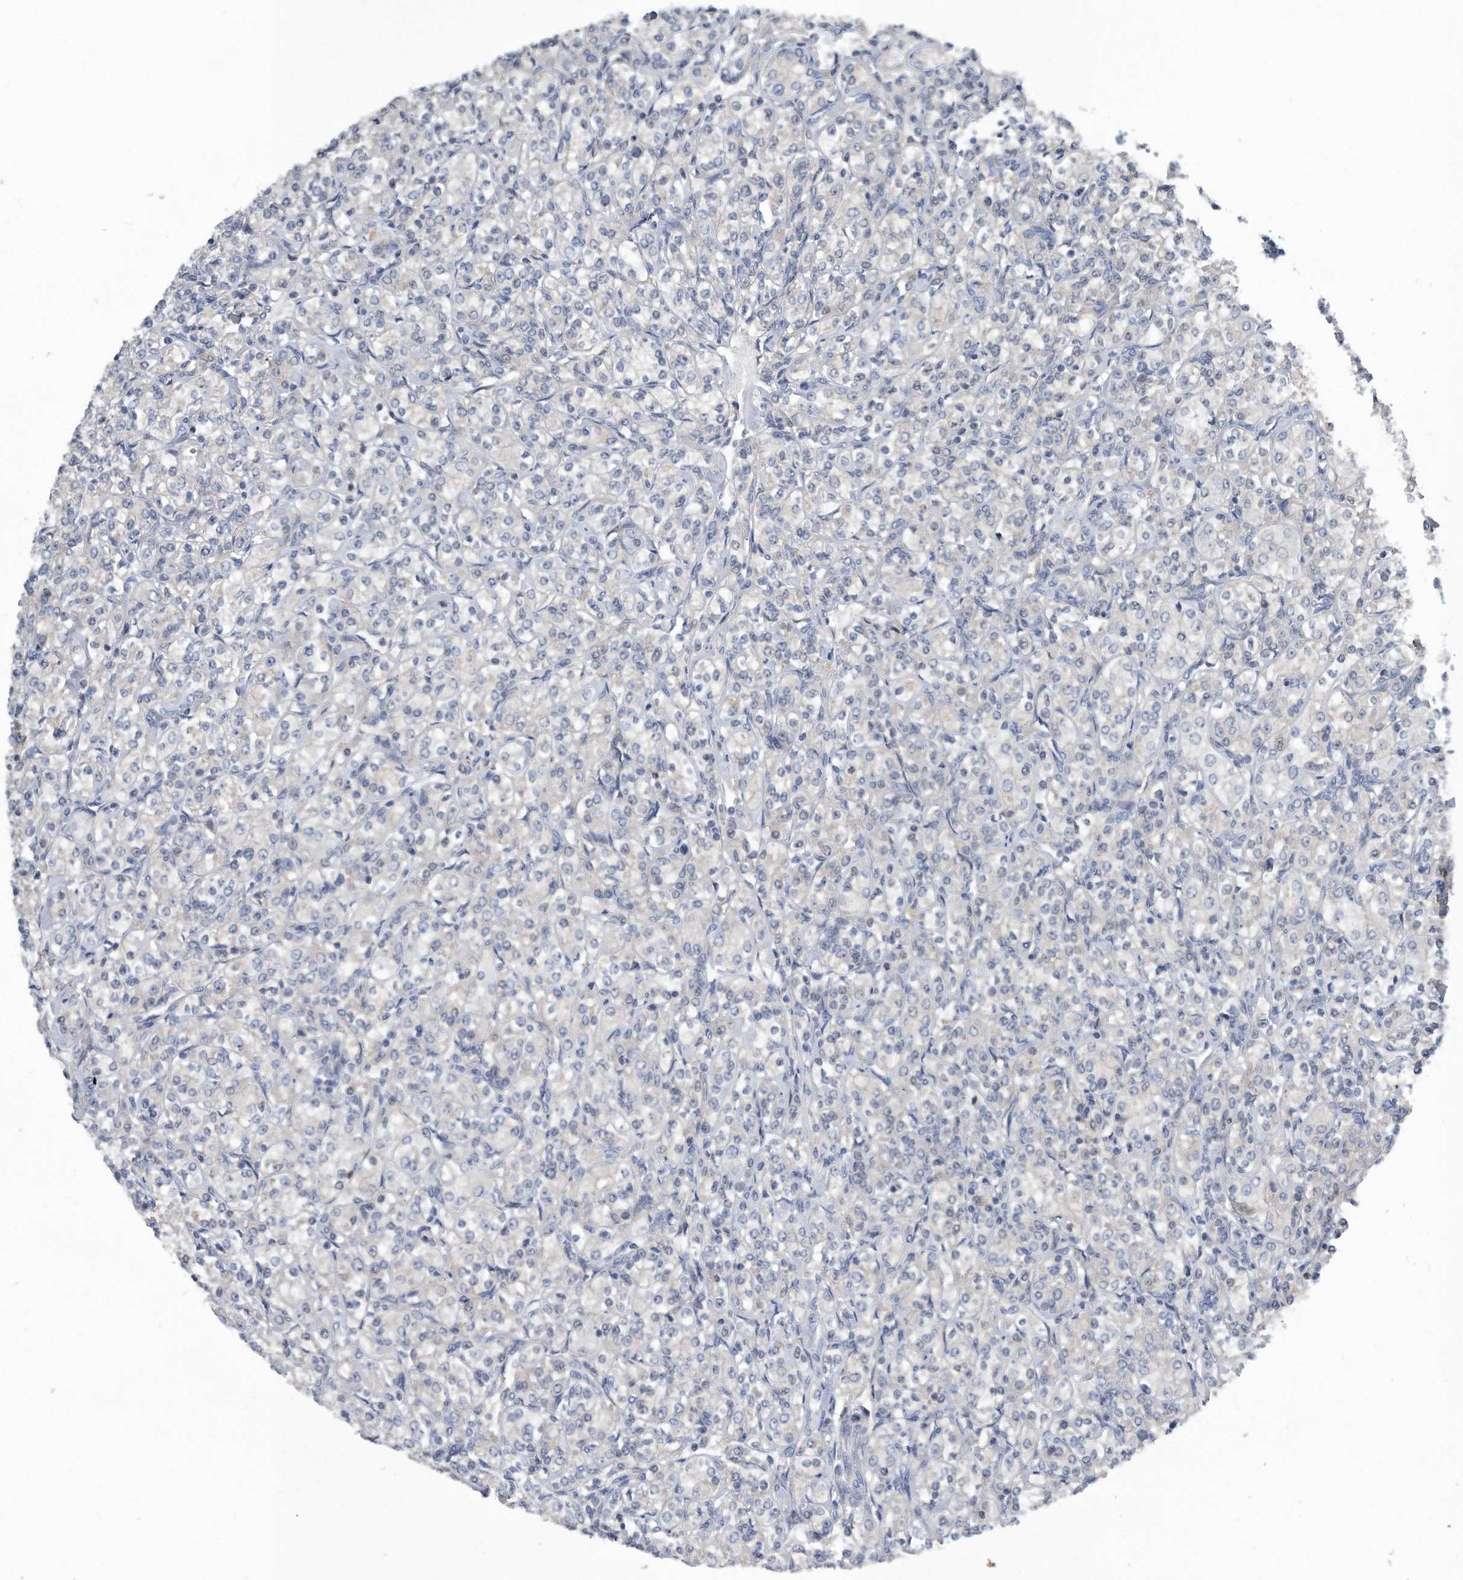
{"staining": {"intensity": "negative", "quantity": "none", "location": "none"}, "tissue": "renal cancer", "cell_type": "Tumor cells", "image_type": "cancer", "snomed": [{"axis": "morphology", "description": "Adenocarcinoma, NOS"}, {"axis": "topography", "description": "Kidney"}], "caption": "Immunohistochemical staining of renal adenocarcinoma reveals no significant staining in tumor cells.", "gene": "MAP2K6", "patient": {"sex": "male", "age": 77}}